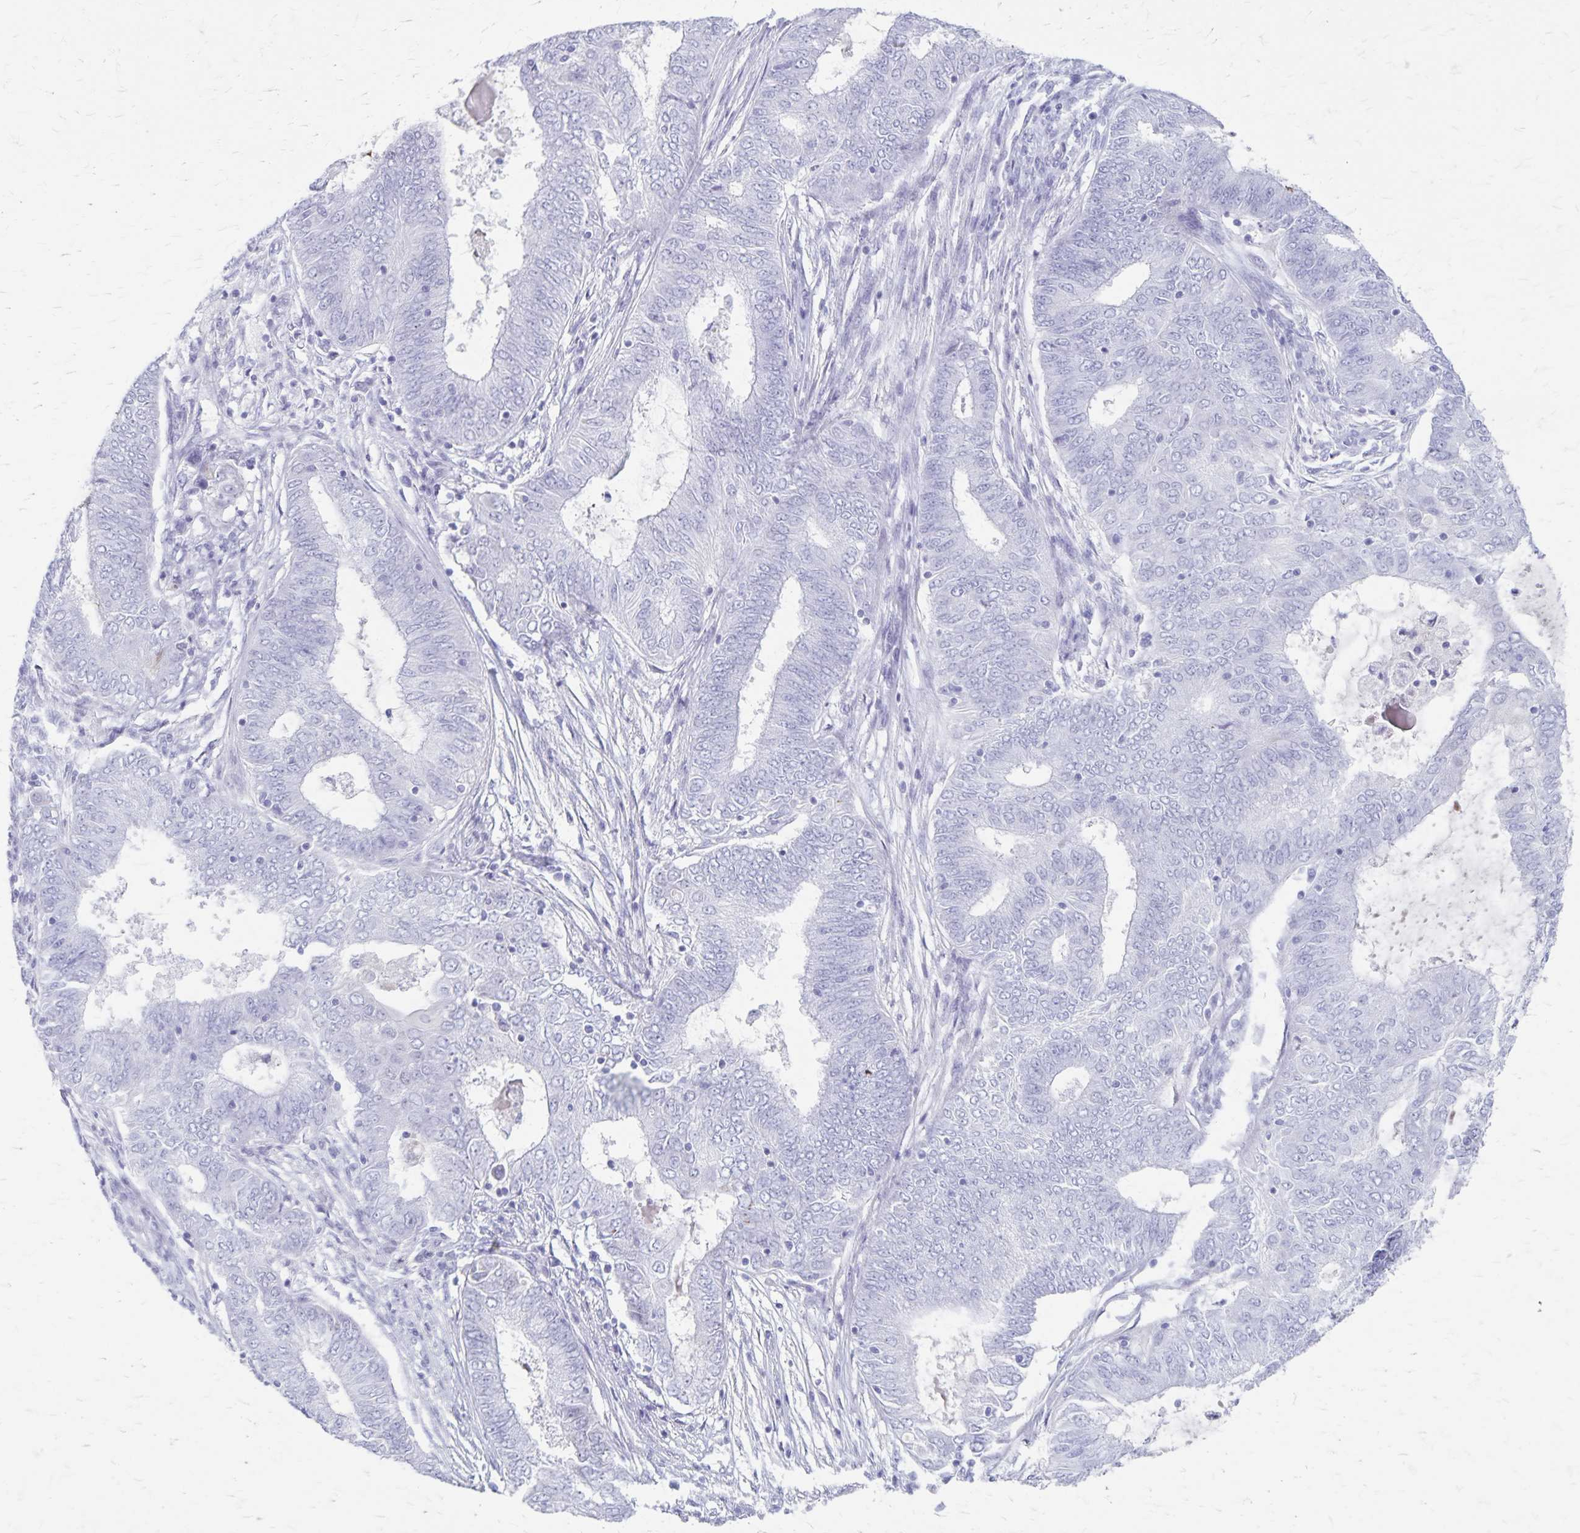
{"staining": {"intensity": "negative", "quantity": "none", "location": "none"}, "tissue": "endometrial cancer", "cell_type": "Tumor cells", "image_type": "cancer", "snomed": [{"axis": "morphology", "description": "Adenocarcinoma, NOS"}, {"axis": "topography", "description": "Endometrium"}], "caption": "Adenocarcinoma (endometrial) was stained to show a protein in brown. There is no significant expression in tumor cells.", "gene": "GPBAR1", "patient": {"sex": "female", "age": 62}}